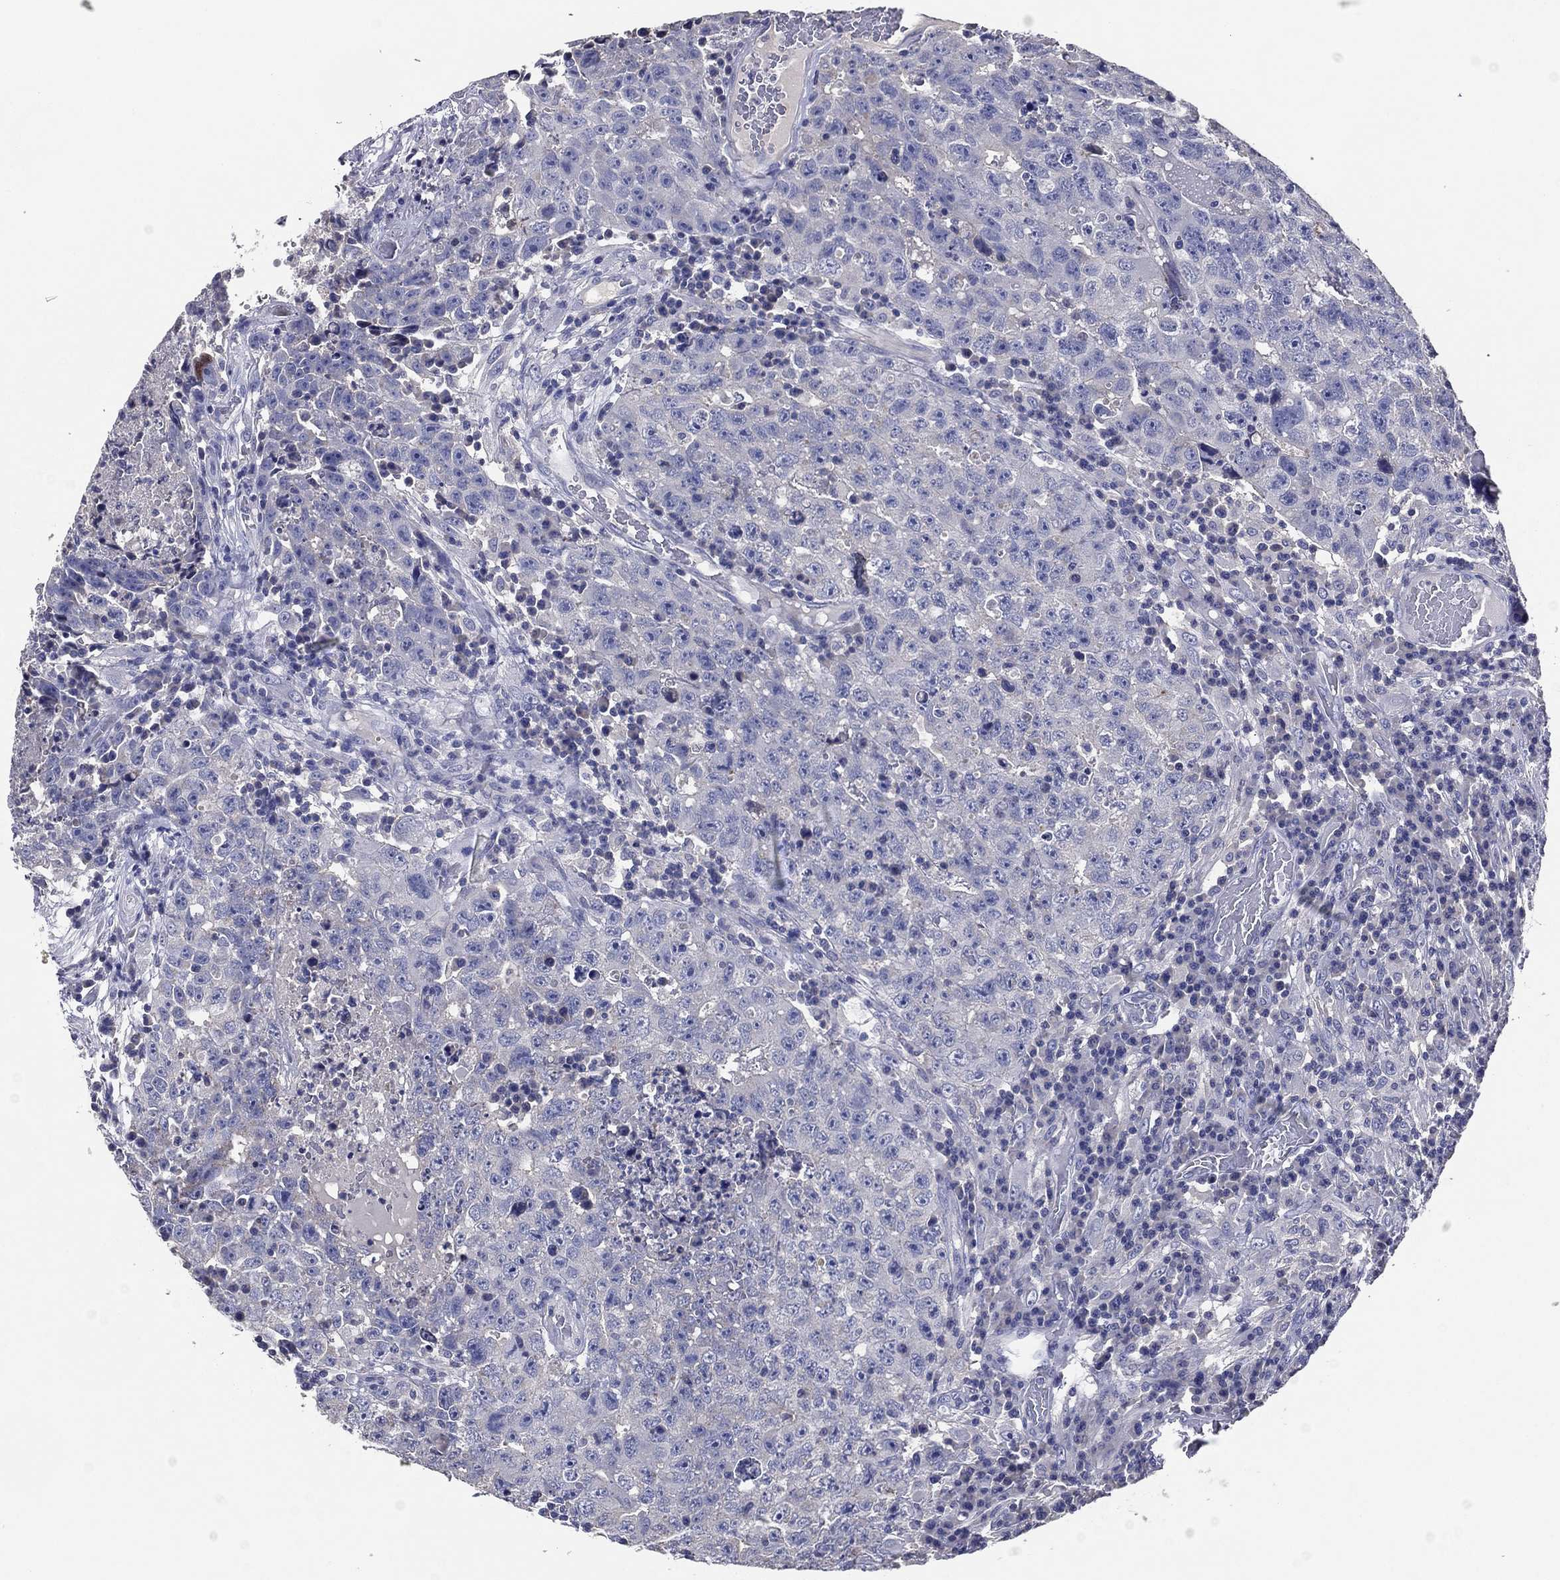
{"staining": {"intensity": "negative", "quantity": "none", "location": "none"}, "tissue": "testis cancer", "cell_type": "Tumor cells", "image_type": "cancer", "snomed": [{"axis": "morphology", "description": "Necrosis, NOS"}, {"axis": "morphology", "description": "Carcinoma, Embryonal, NOS"}, {"axis": "topography", "description": "Testis"}], "caption": "A high-resolution image shows immunohistochemistry (IHC) staining of testis embryonal carcinoma, which demonstrates no significant expression in tumor cells. The staining was performed using DAB to visualize the protein expression in brown, while the nuclei were stained in blue with hematoxylin (Magnification: 20x).", "gene": "TFAP2A", "patient": {"sex": "male", "age": 19}}